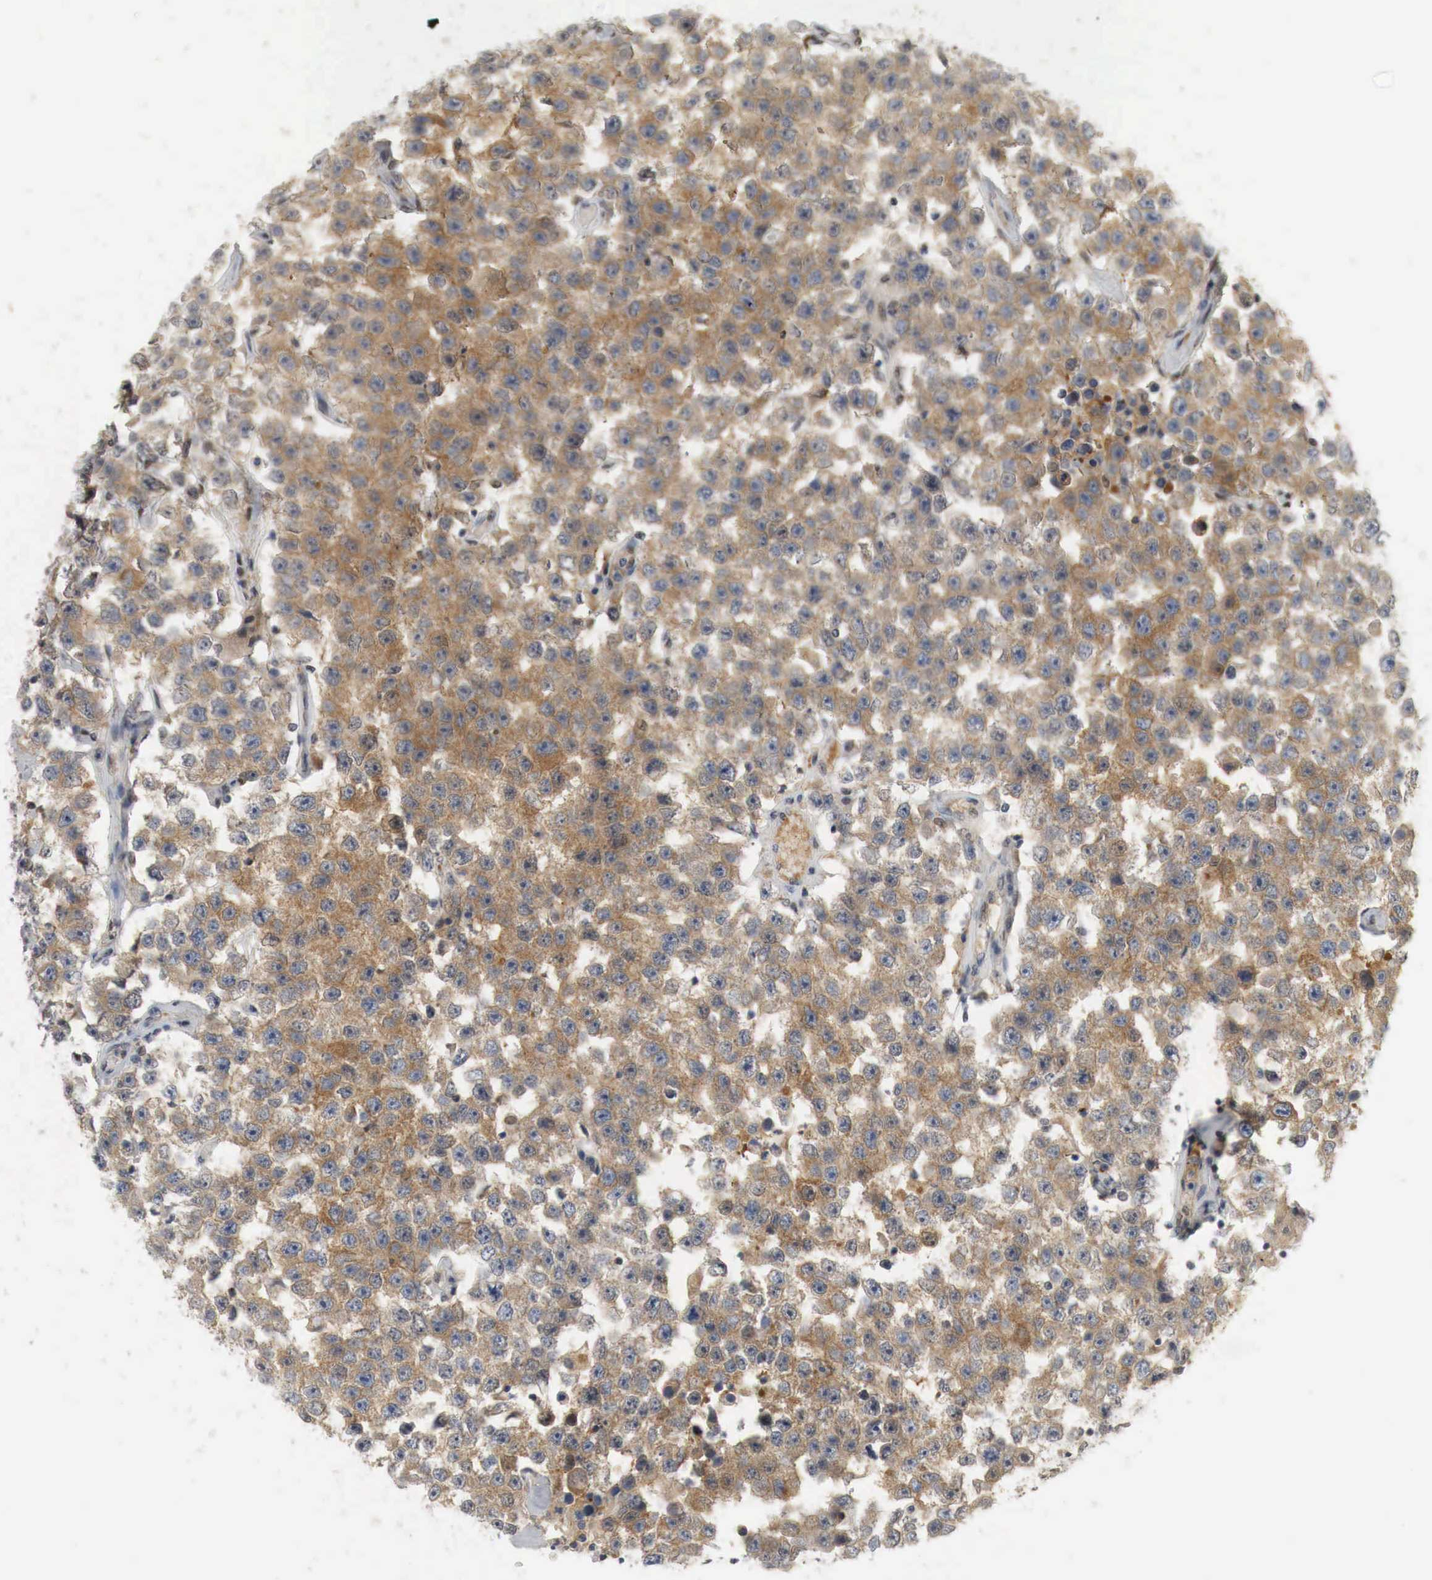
{"staining": {"intensity": "moderate", "quantity": "25%-75%", "location": "cytoplasmic/membranous,nuclear"}, "tissue": "testis cancer", "cell_type": "Tumor cells", "image_type": "cancer", "snomed": [{"axis": "morphology", "description": "Seminoma, NOS"}, {"axis": "topography", "description": "Testis"}], "caption": "This is a histology image of immunohistochemistry (IHC) staining of testis cancer, which shows moderate expression in the cytoplasmic/membranous and nuclear of tumor cells.", "gene": "MYC", "patient": {"sex": "male", "age": 52}}